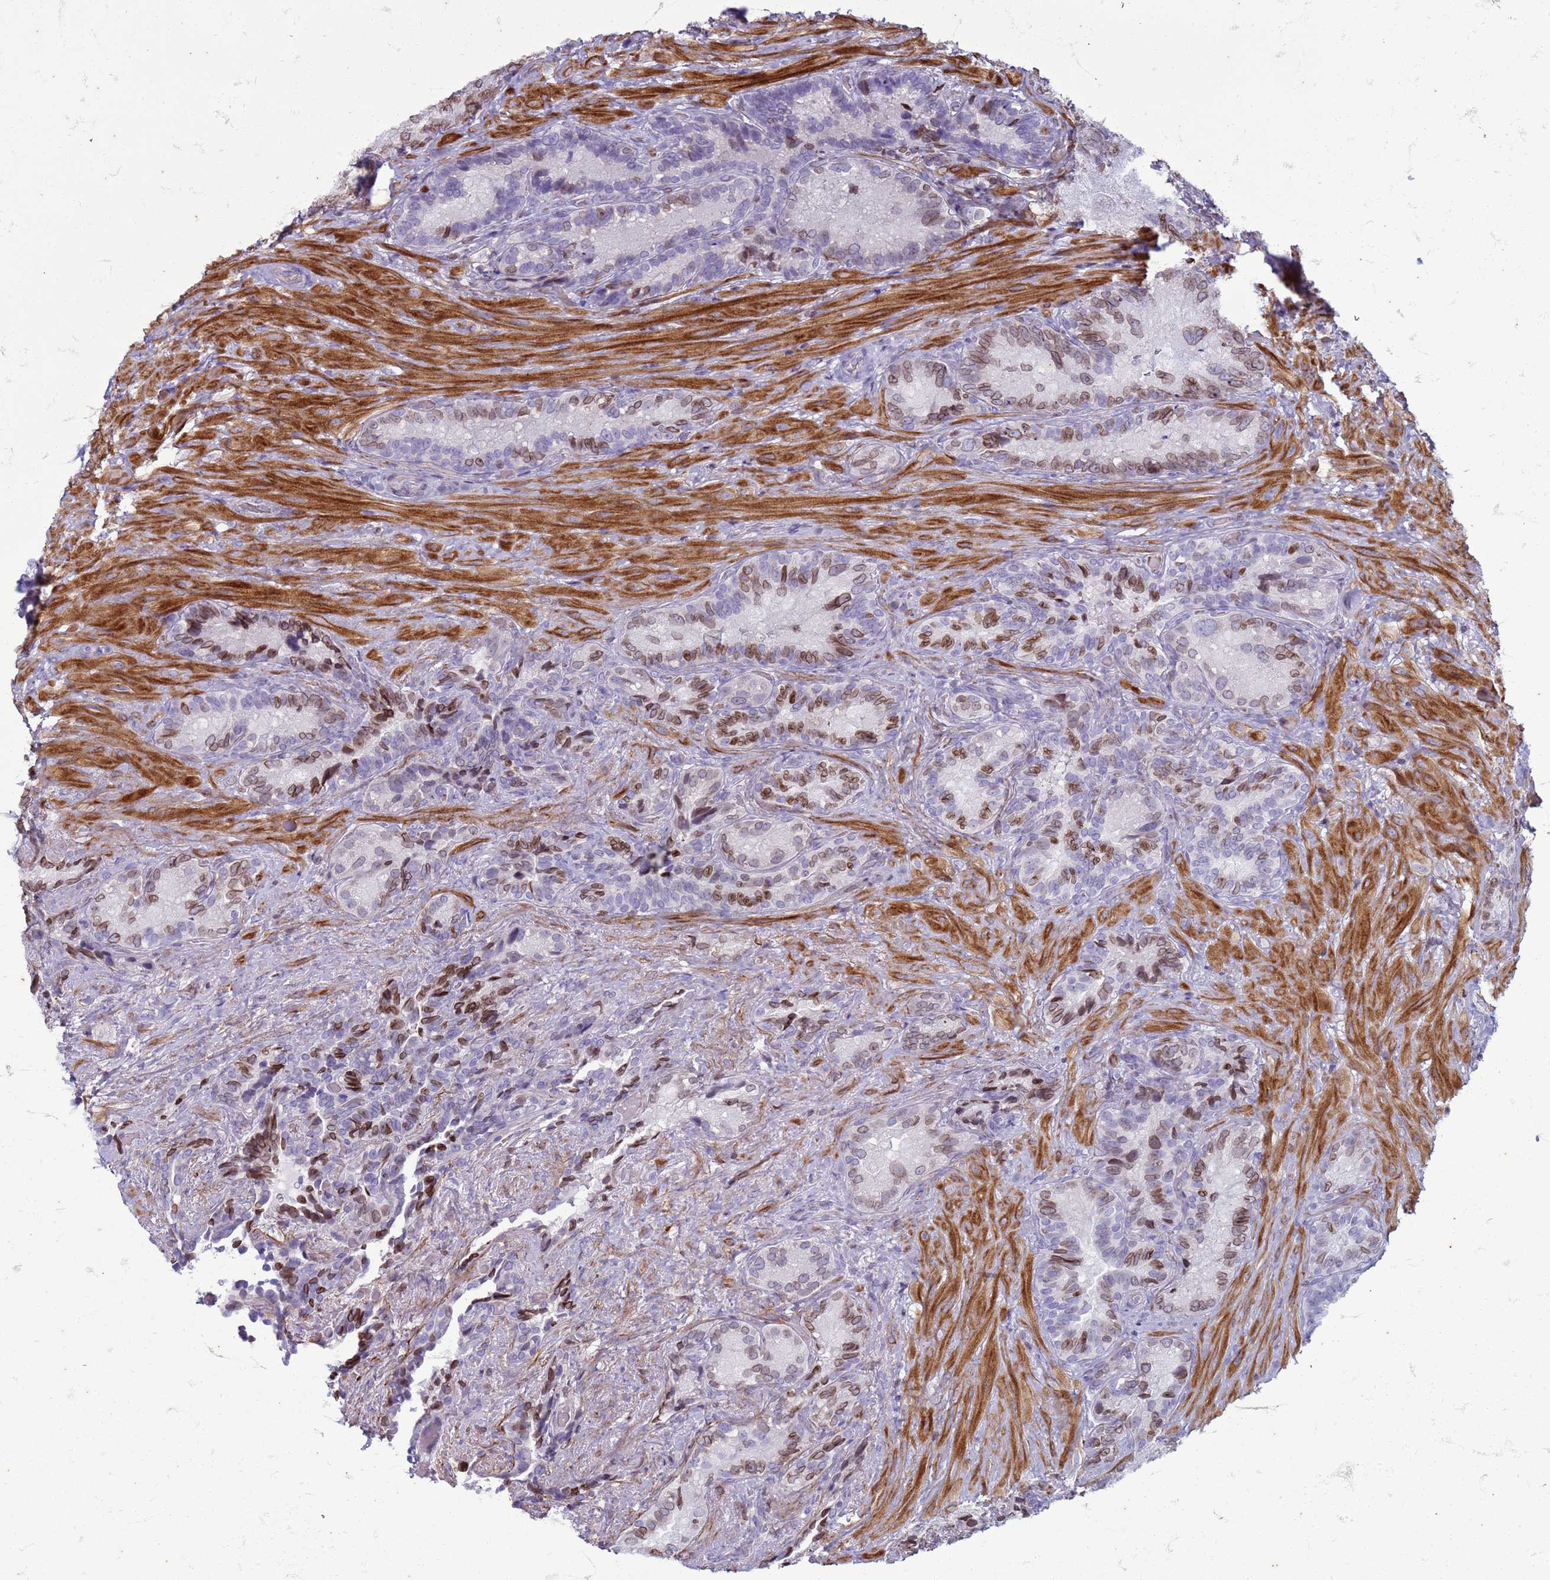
{"staining": {"intensity": "moderate", "quantity": "25%-75%", "location": "cytoplasmic/membranous,nuclear"}, "tissue": "seminal vesicle", "cell_type": "Glandular cells", "image_type": "normal", "snomed": [{"axis": "morphology", "description": "Normal tissue, NOS"}, {"axis": "topography", "description": "Seminal veicle"}], "caption": "Normal seminal vesicle was stained to show a protein in brown. There is medium levels of moderate cytoplasmic/membranous,nuclear staining in approximately 25%-75% of glandular cells. The staining was performed using DAB (3,3'-diaminobenzidine), with brown indicating positive protein expression. Nuclei are stained blue with hematoxylin.", "gene": "METTL25B", "patient": {"sex": "male", "age": 62}}